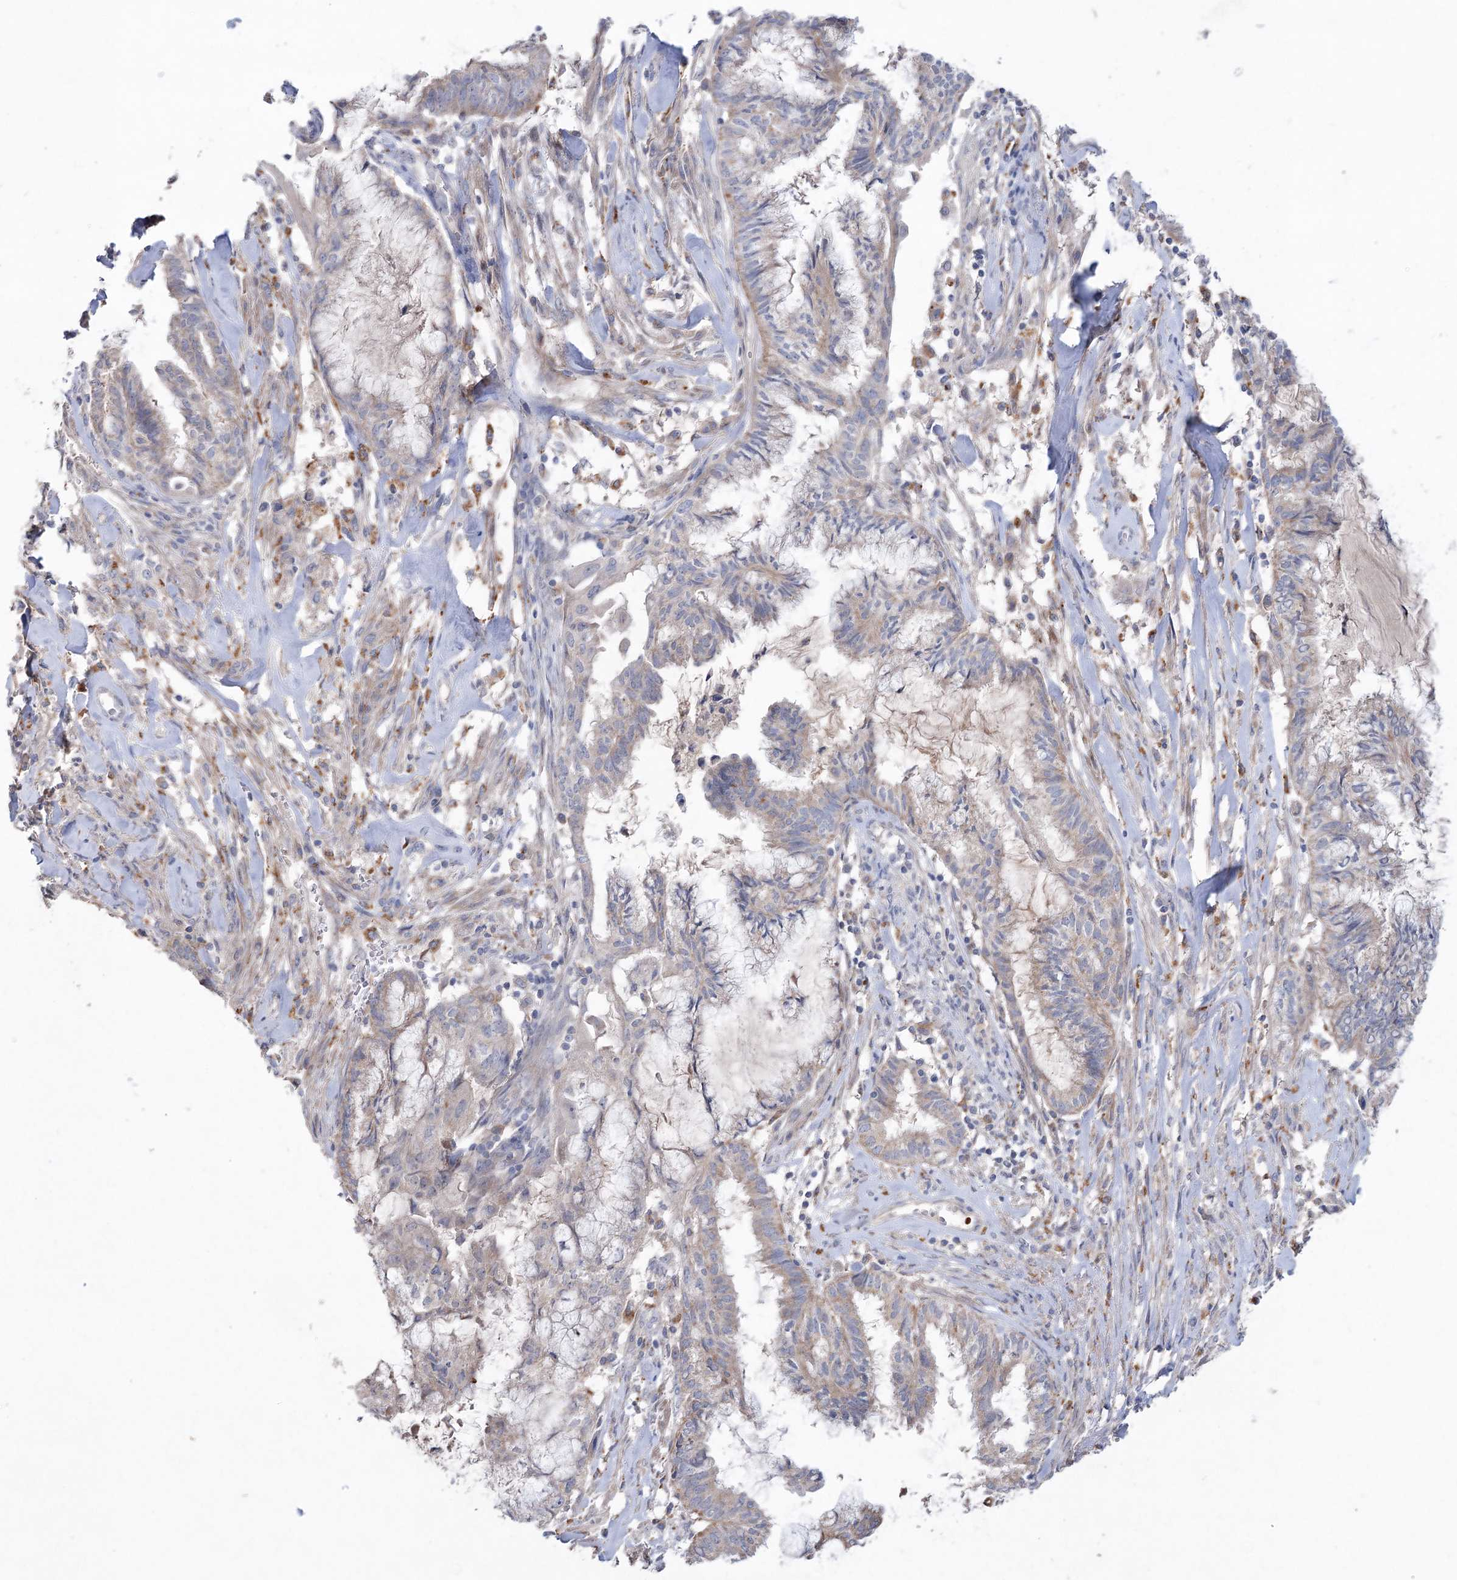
{"staining": {"intensity": "moderate", "quantity": "<25%", "location": "cytoplasmic/membranous"}, "tissue": "endometrial cancer", "cell_type": "Tumor cells", "image_type": "cancer", "snomed": [{"axis": "morphology", "description": "Adenocarcinoma, NOS"}, {"axis": "topography", "description": "Endometrium"}], "caption": "The image shows immunohistochemical staining of endometrial adenocarcinoma. There is moderate cytoplasmic/membranous expression is present in about <25% of tumor cells.", "gene": "MTCH2", "patient": {"sex": "female", "age": 86}}